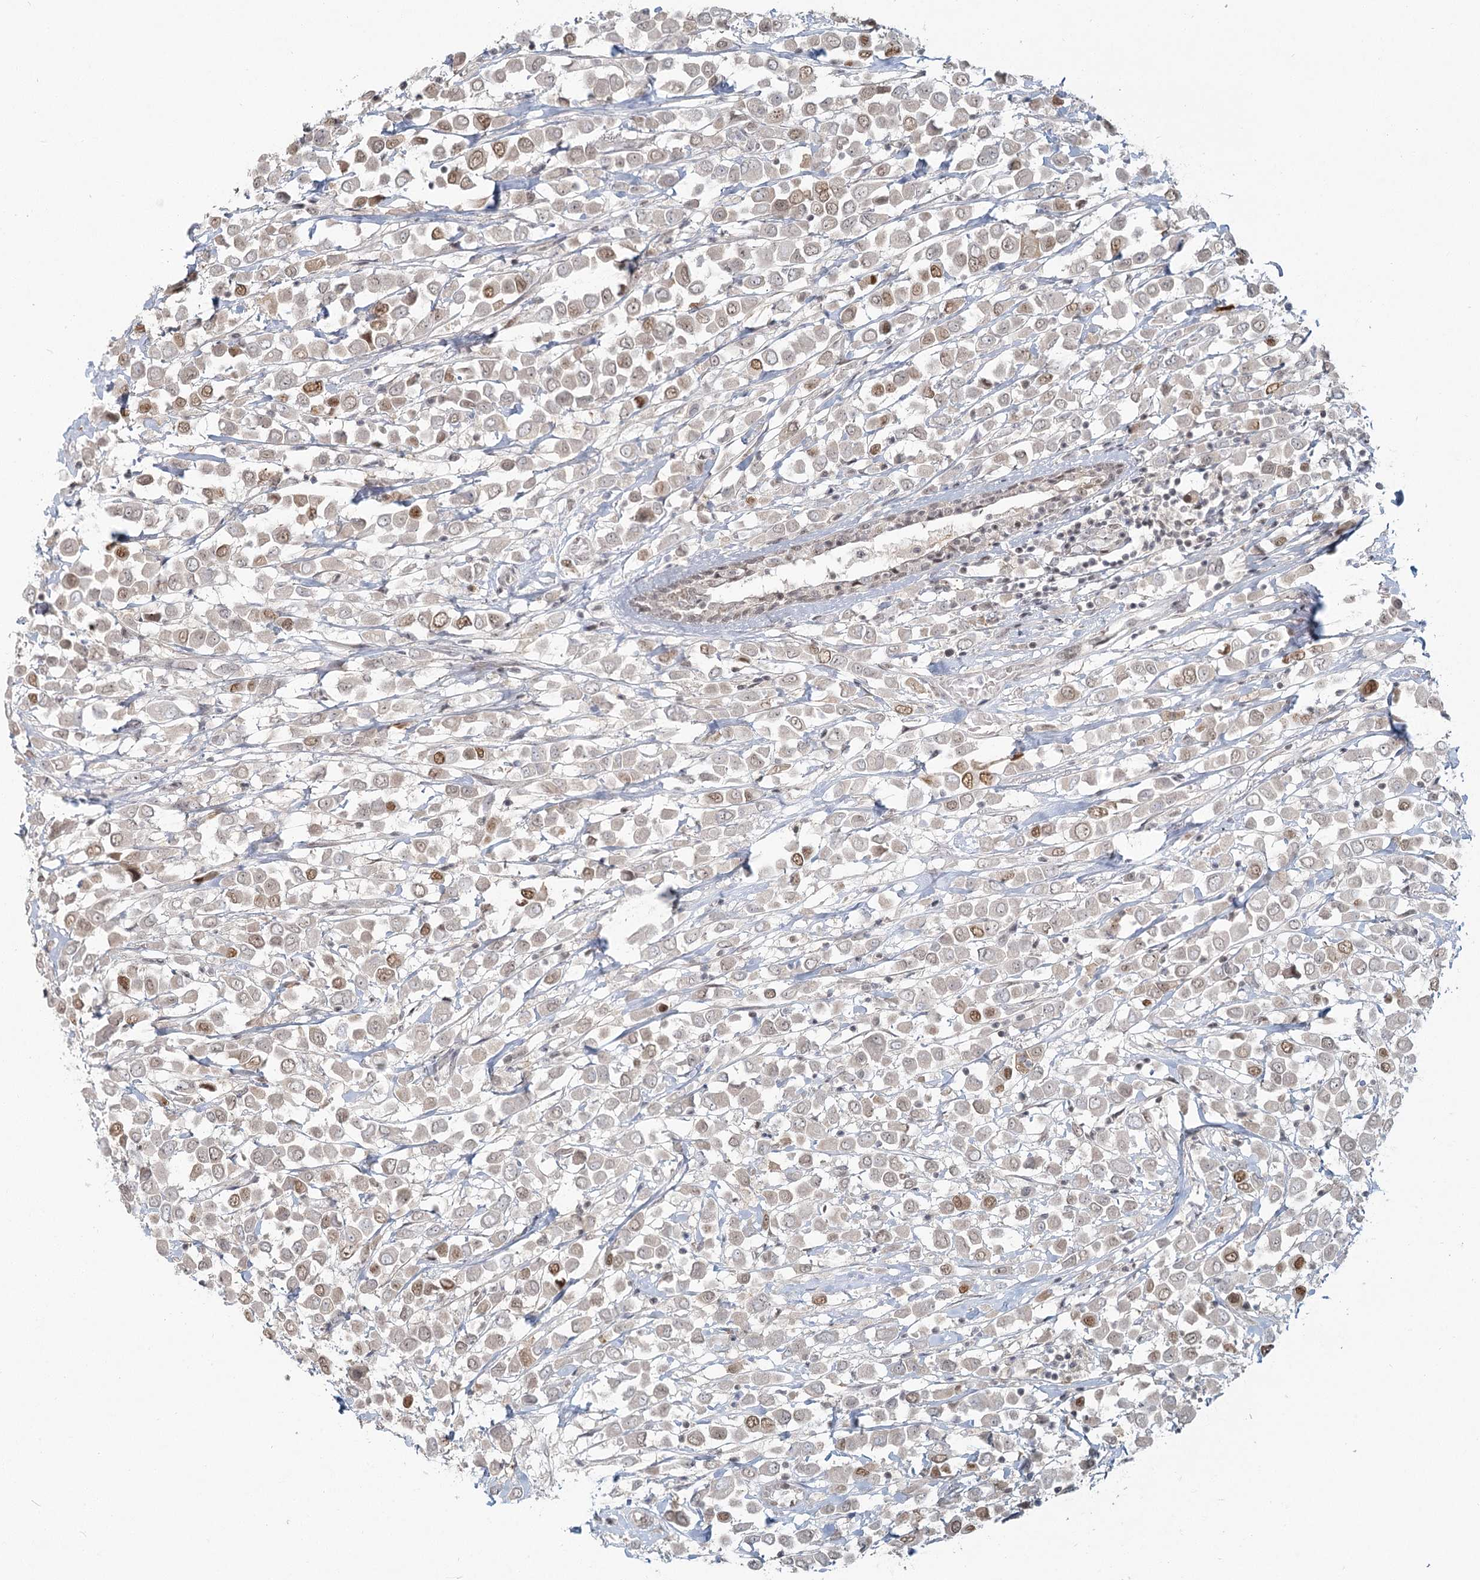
{"staining": {"intensity": "moderate", "quantity": "25%-75%", "location": "cytoplasmic/membranous,nuclear"}, "tissue": "breast cancer", "cell_type": "Tumor cells", "image_type": "cancer", "snomed": [{"axis": "morphology", "description": "Duct carcinoma"}, {"axis": "topography", "description": "Breast"}], "caption": "Immunohistochemical staining of human breast intraductal carcinoma exhibits medium levels of moderate cytoplasmic/membranous and nuclear positivity in approximately 25%-75% of tumor cells.", "gene": "R3HCC1L", "patient": {"sex": "female", "age": 61}}